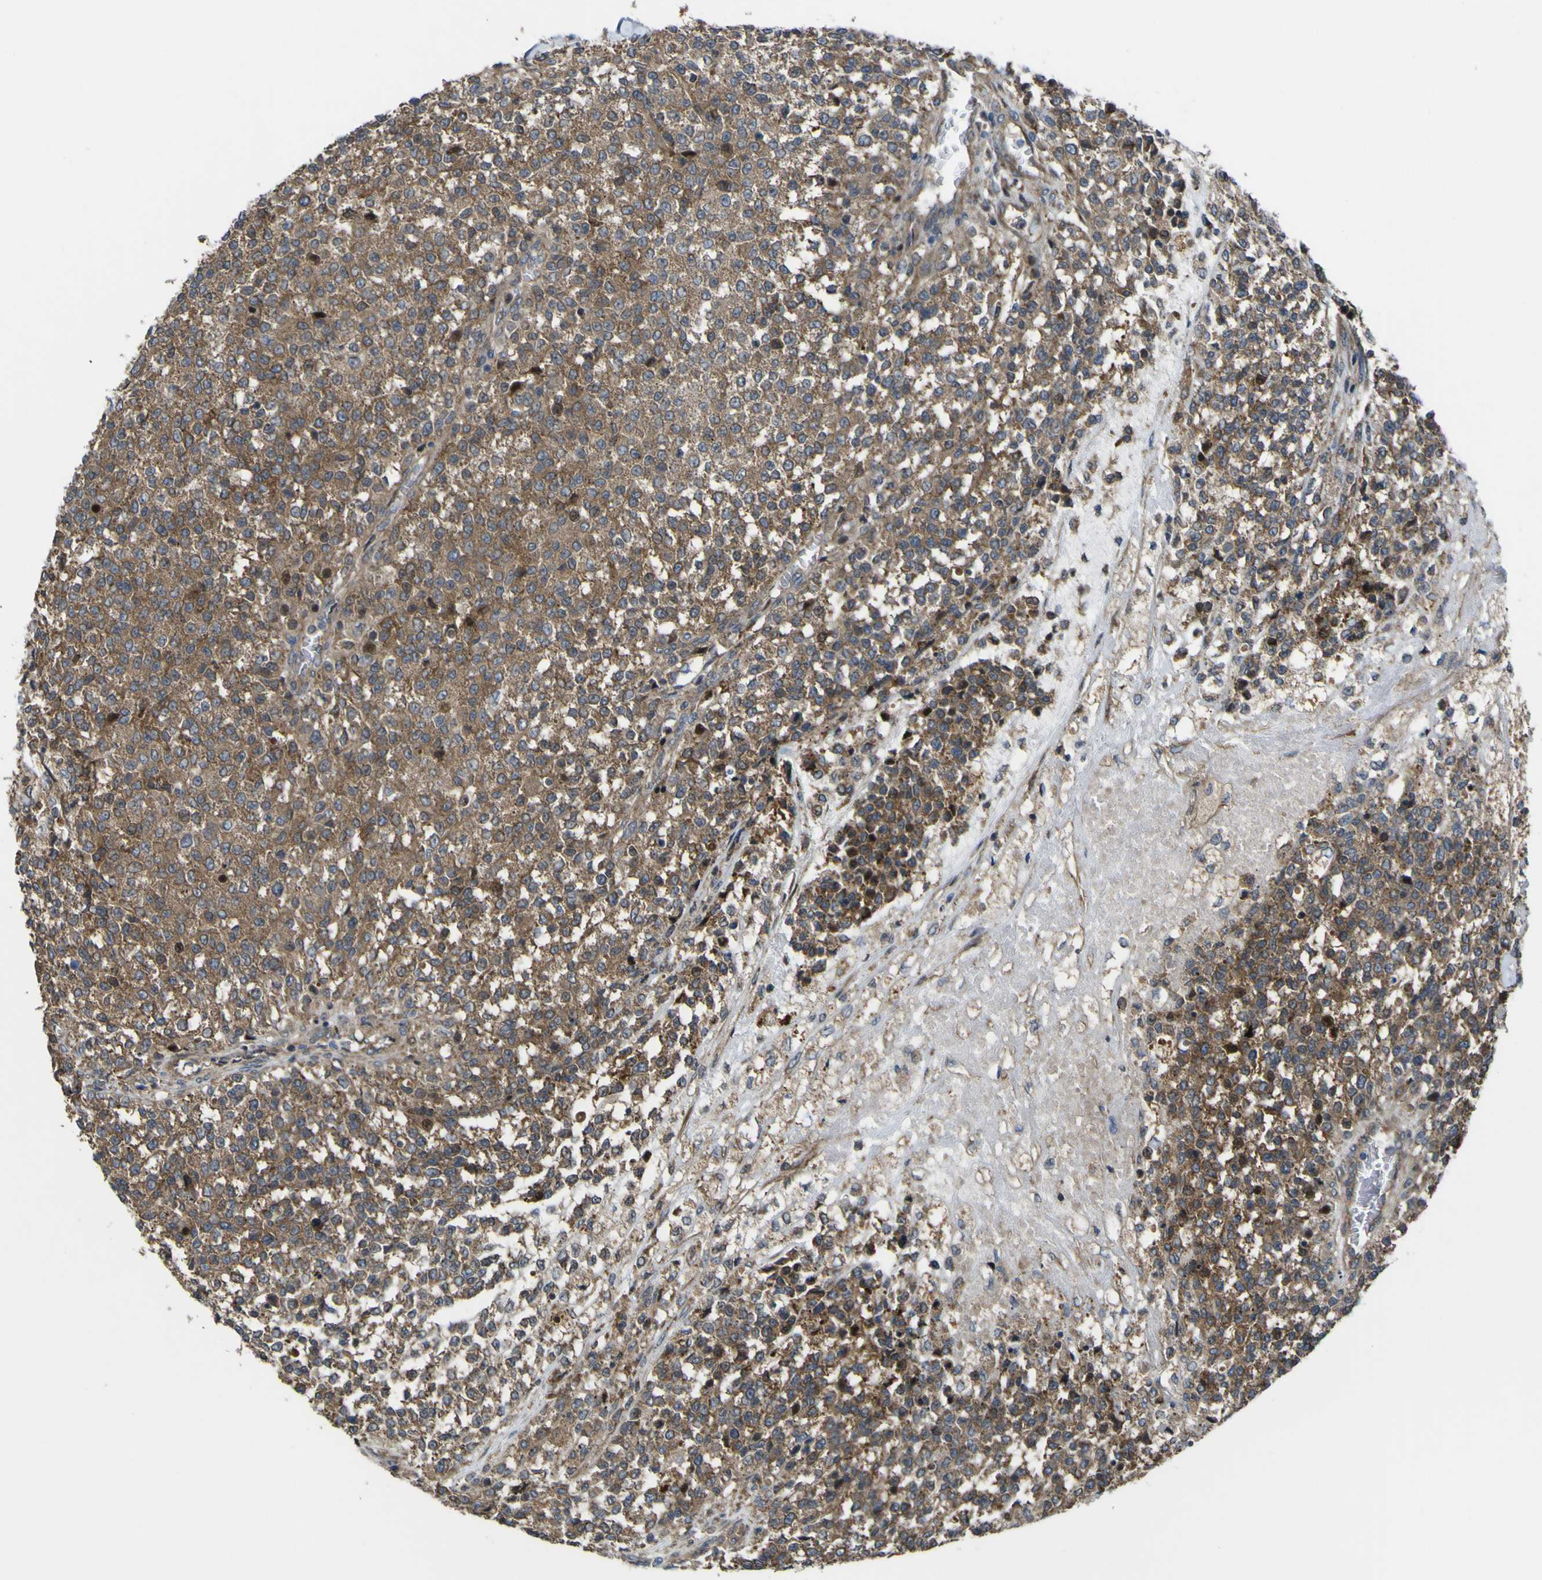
{"staining": {"intensity": "moderate", "quantity": ">75%", "location": "cytoplasmic/membranous"}, "tissue": "testis cancer", "cell_type": "Tumor cells", "image_type": "cancer", "snomed": [{"axis": "morphology", "description": "Seminoma, NOS"}, {"axis": "topography", "description": "Testis"}], "caption": "Testis seminoma tissue shows moderate cytoplasmic/membranous positivity in about >75% of tumor cells, visualized by immunohistochemistry. Nuclei are stained in blue.", "gene": "FBXO30", "patient": {"sex": "male", "age": 59}}